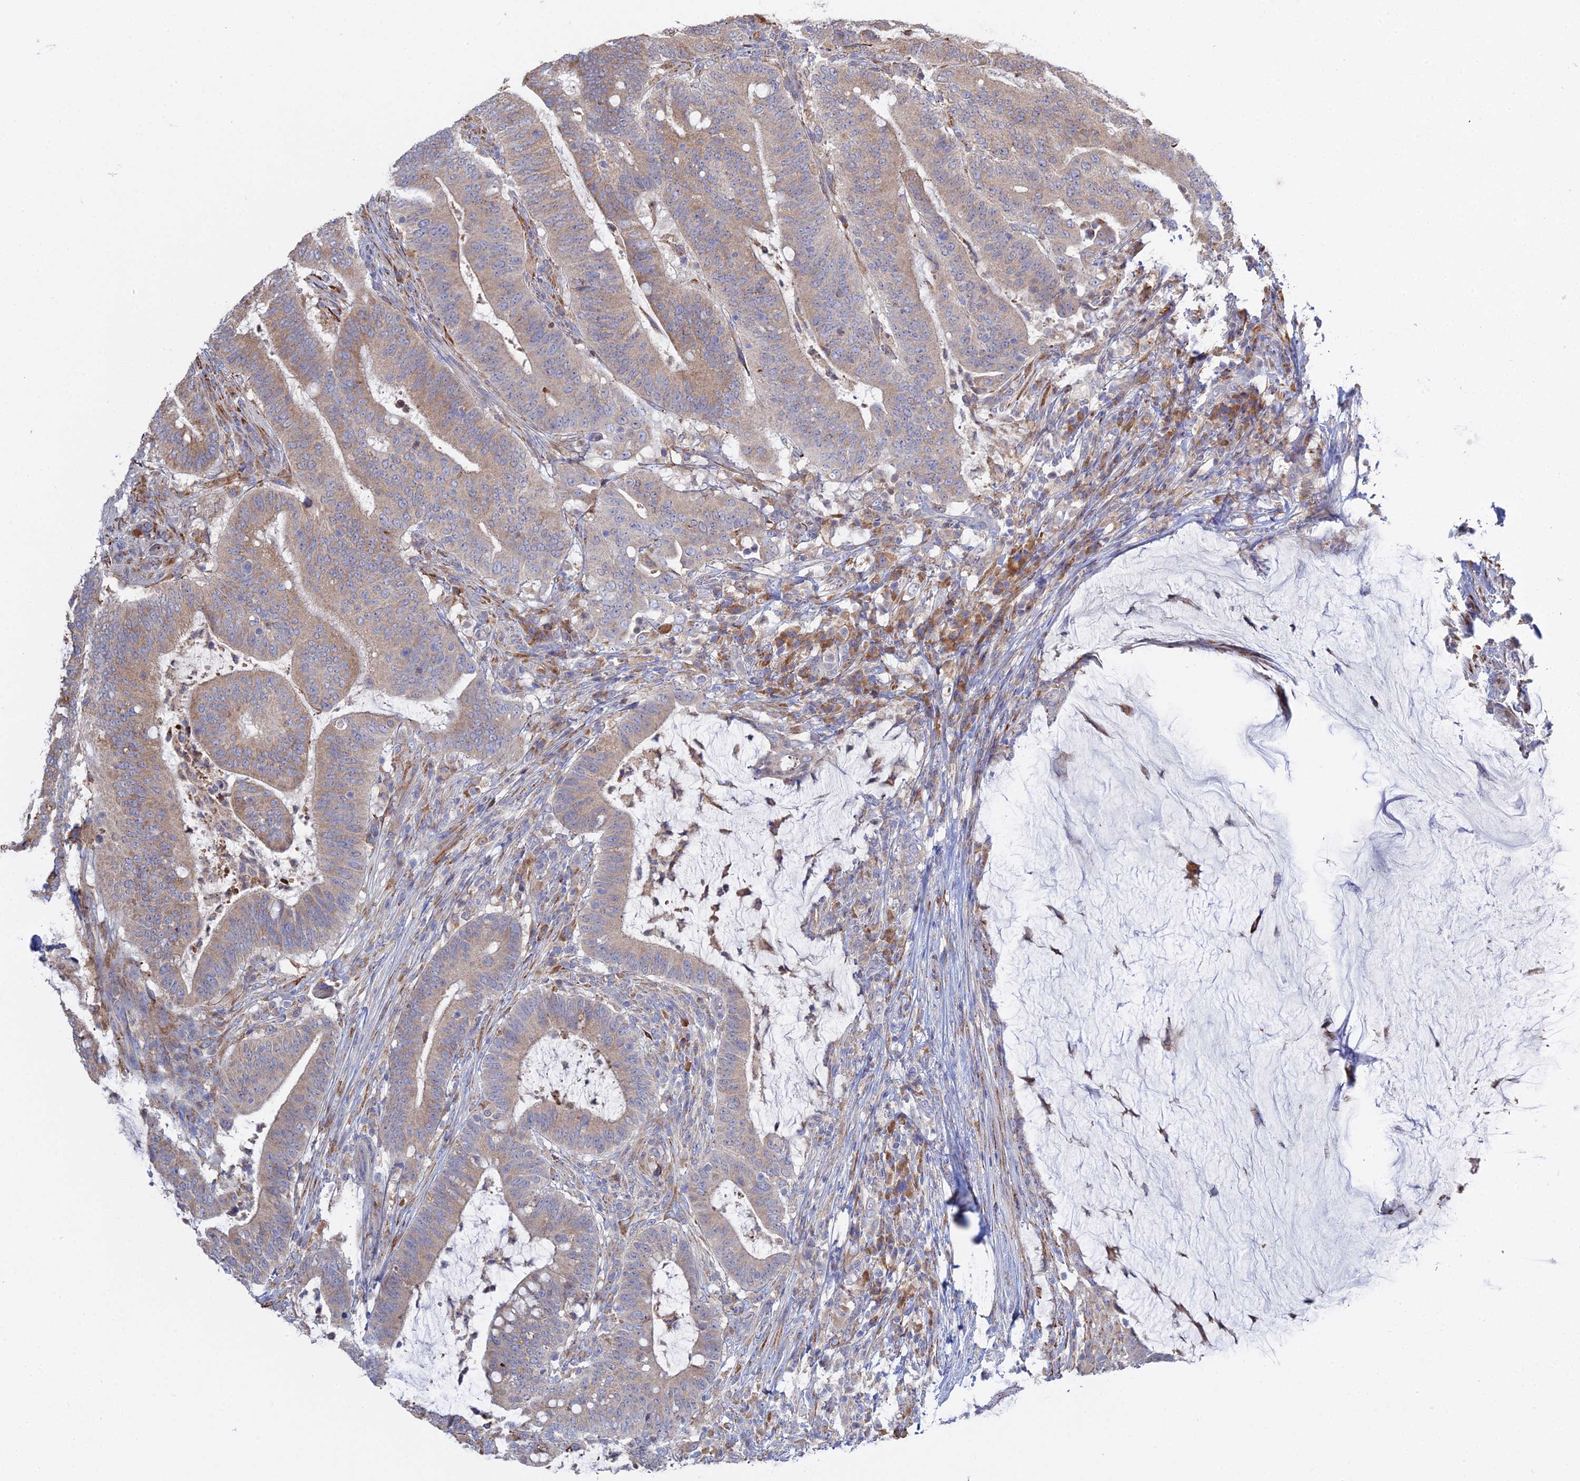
{"staining": {"intensity": "moderate", "quantity": "<25%", "location": "cytoplasmic/membranous"}, "tissue": "colorectal cancer", "cell_type": "Tumor cells", "image_type": "cancer", "snomed": [{"axis": "morphology", "description": "Adenocarcinoma, NOS"}, {"axis": "topography", "description": "Colon"}], "caption": "A low amount of moderate cytoplasmic/membranous staining is present in approximately <25% of tumor cells in colorectal adenocarcinoma tissue. Nuclei are stained in blue.", "gene": "TRAPPC6A", "patient": {"sex": "female", "age": 66}}